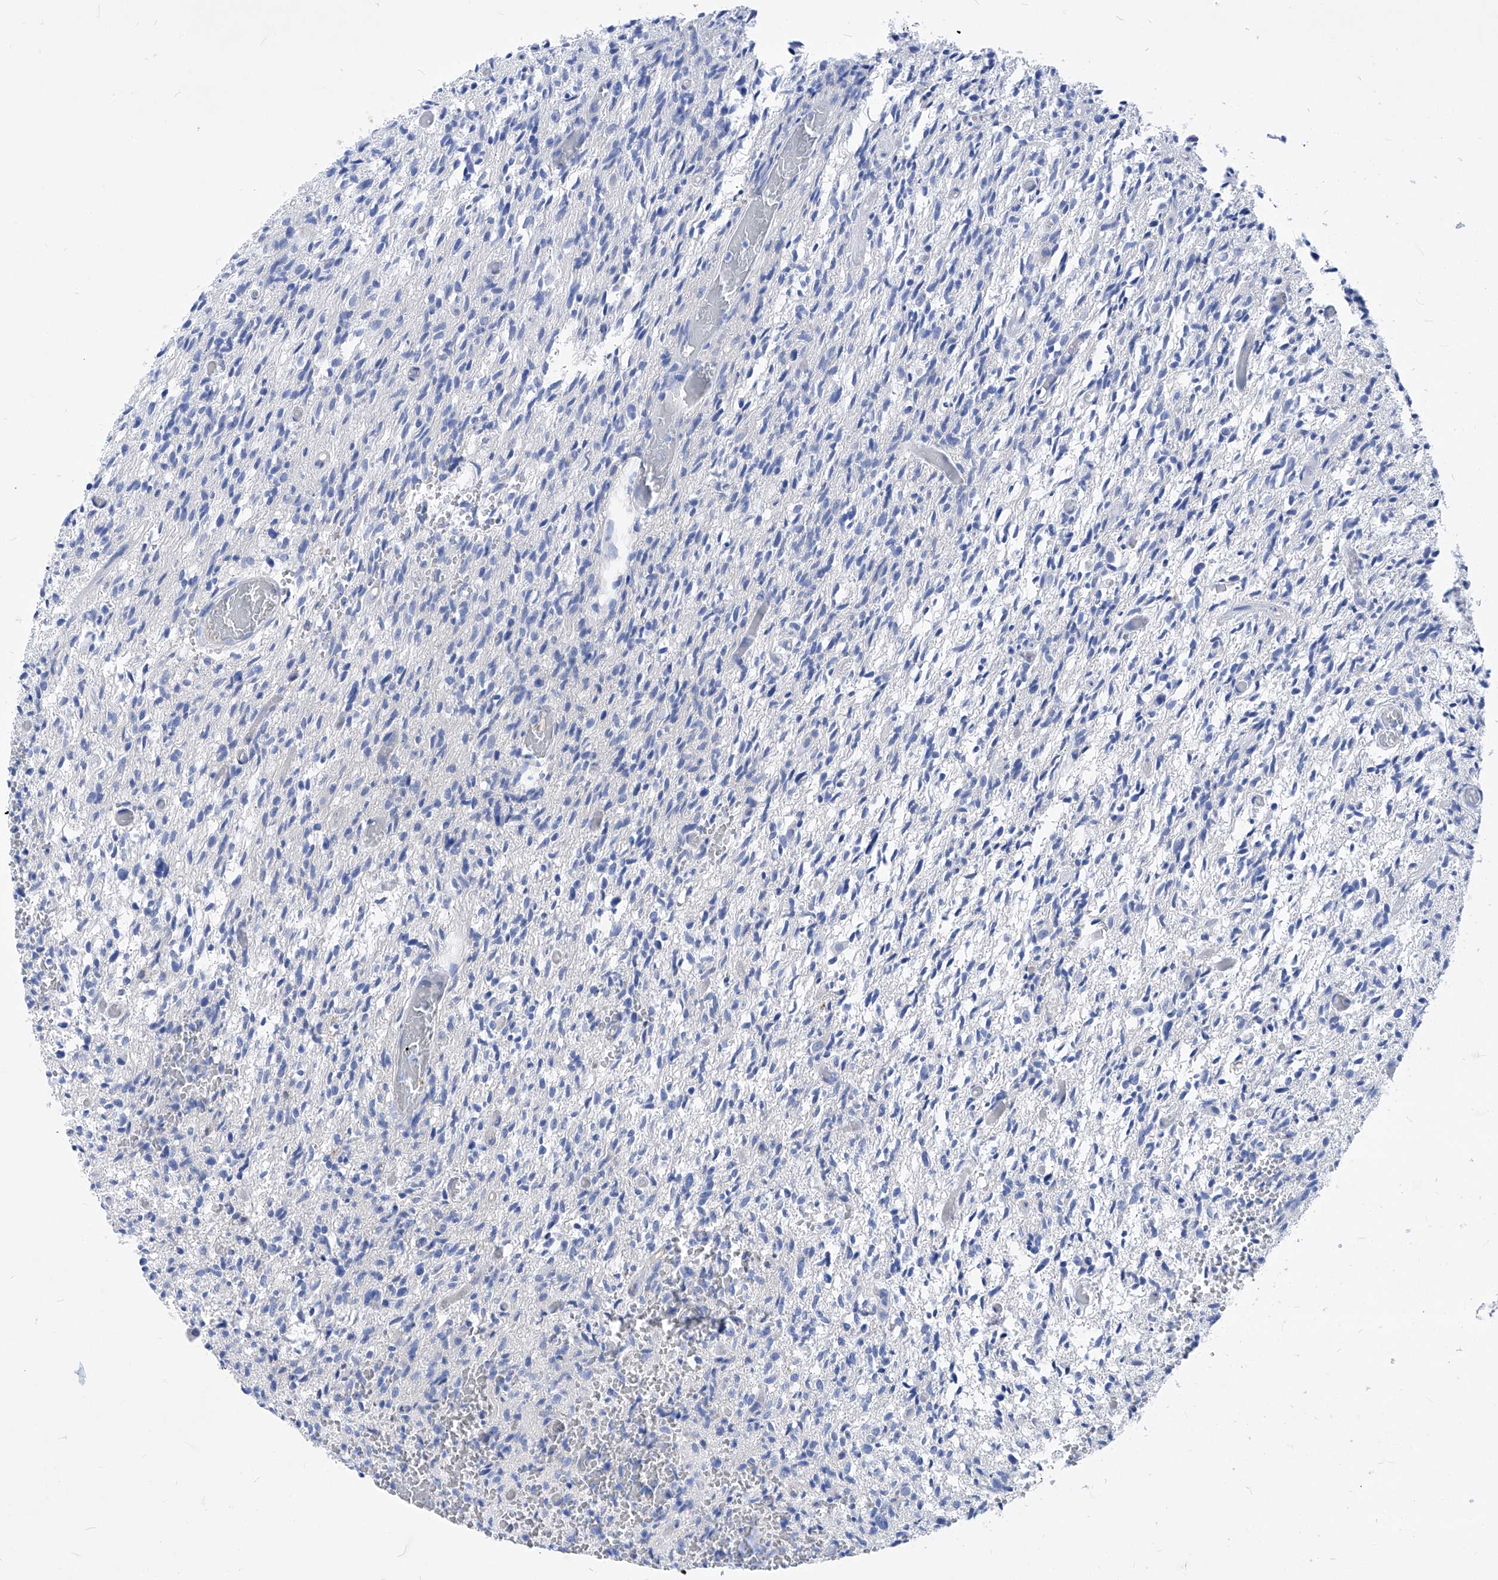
{"staining": {"intensity": "negative", "quantity": "none", "location": "none"}, "tissue": "glioma", "cell_type": "Tumor cells", "image_type": "cancer", "snomed": [{"axis": "morphology", "description": "Glioma, malignant, High grade"}, {"axis": "topography", "description": "Brain"}], "caption": "This is an IHC image of malignant glioma (high-grade). There is no positivity in tumor cells.", "gene": "XPNPEP1", "patient": {"sex": "female", "age": 57}}